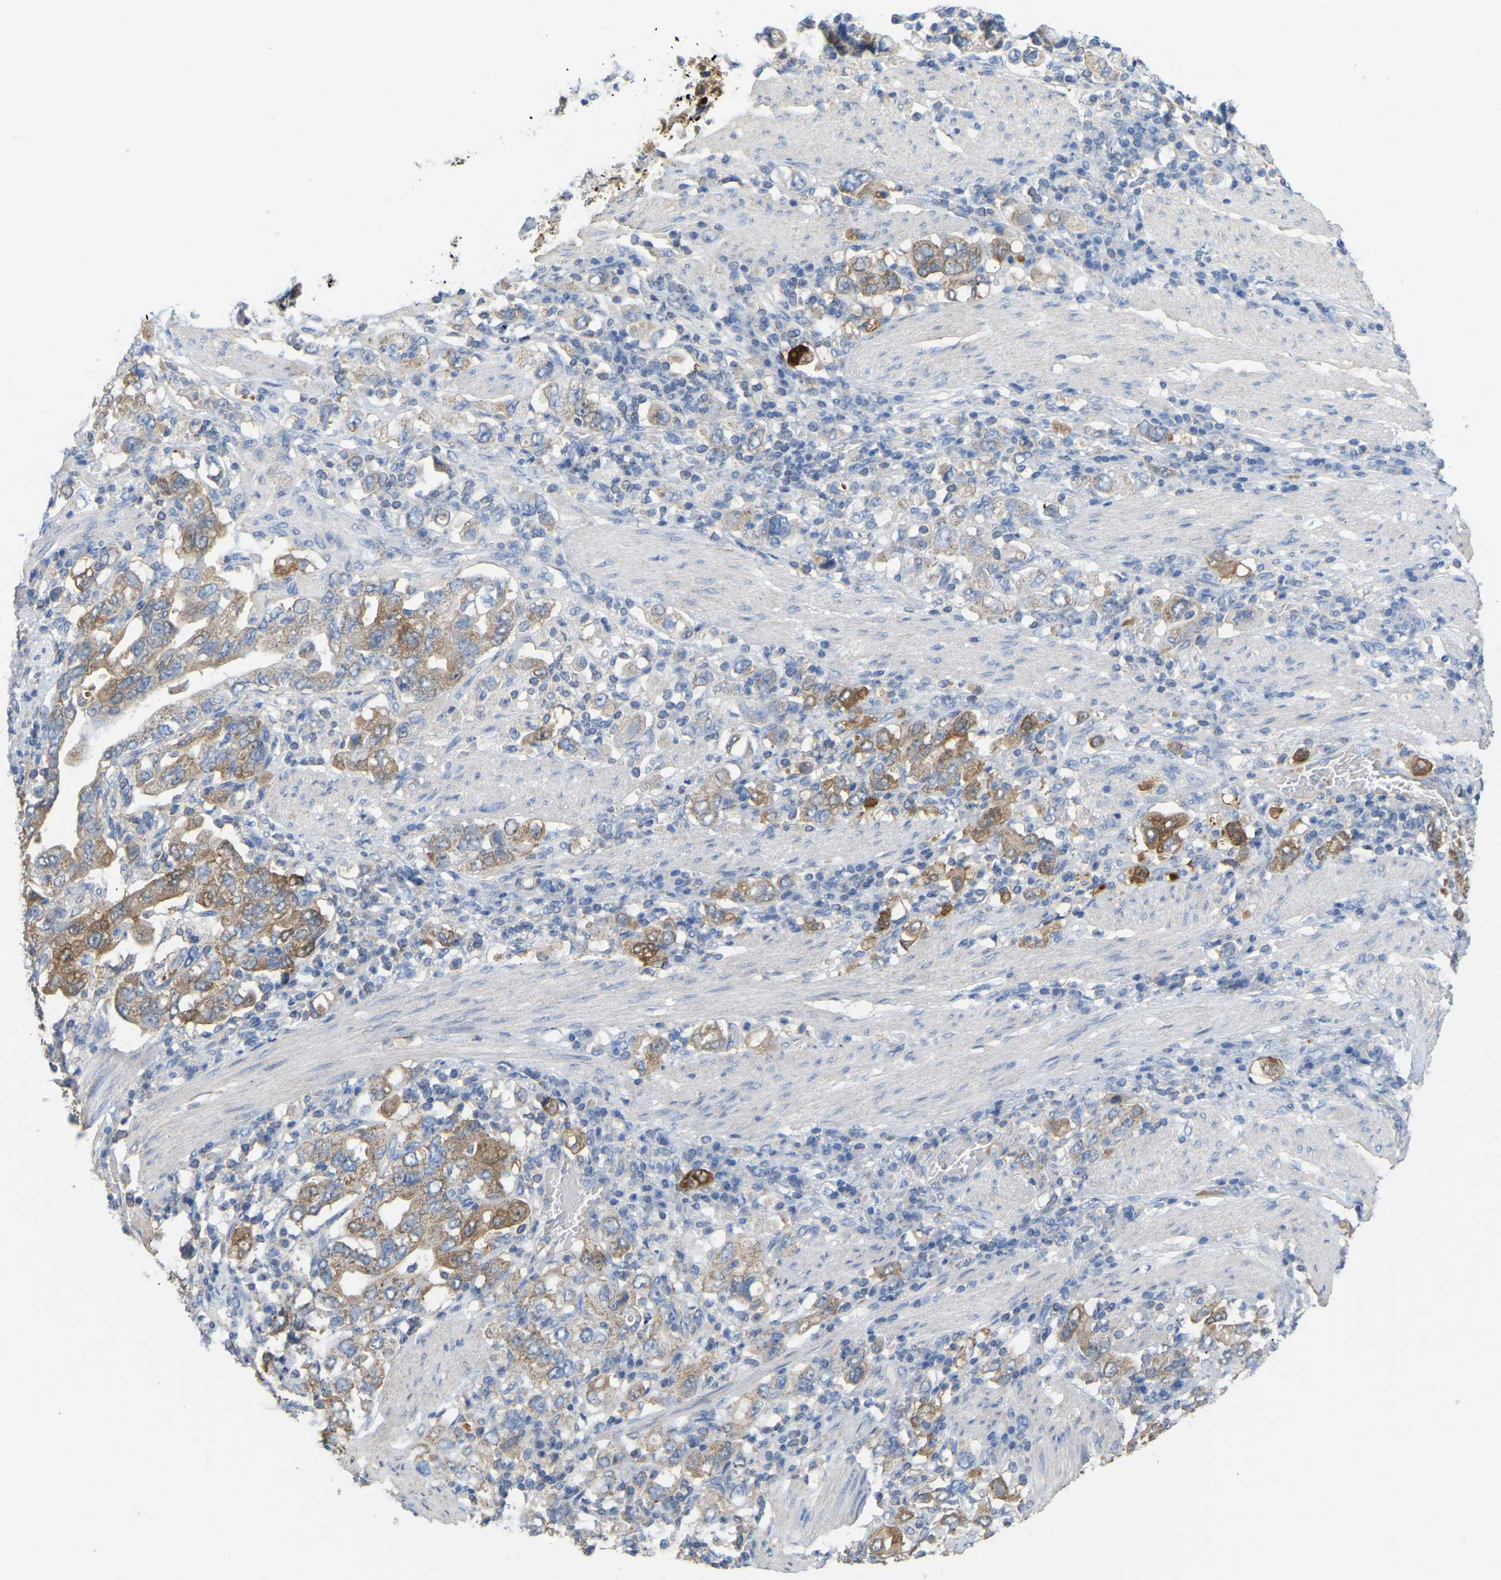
{"staining": {"intensity": "moderate", "quantity": ">75%", "location": "cytoplasmic/membranous"}, "tissue": "stomach cancer", "cell_type": "Tumor cells", "image_type": "cancer", "snomed": [{"axis": "morphology", "description": "Adenocarcinoma, NOS"}, {"axis": "topography", "description": "Stomach, upper"}], "caption": "A high-resolution image shows immunohistochemistry staining of stomach adenocarcinoma, which shows moderate cytoplasmic/membranous positivity in approximately >75% of tumor cells.", "gene": "SERPINB5", "patient": {"sex": "male", "age": 62}}